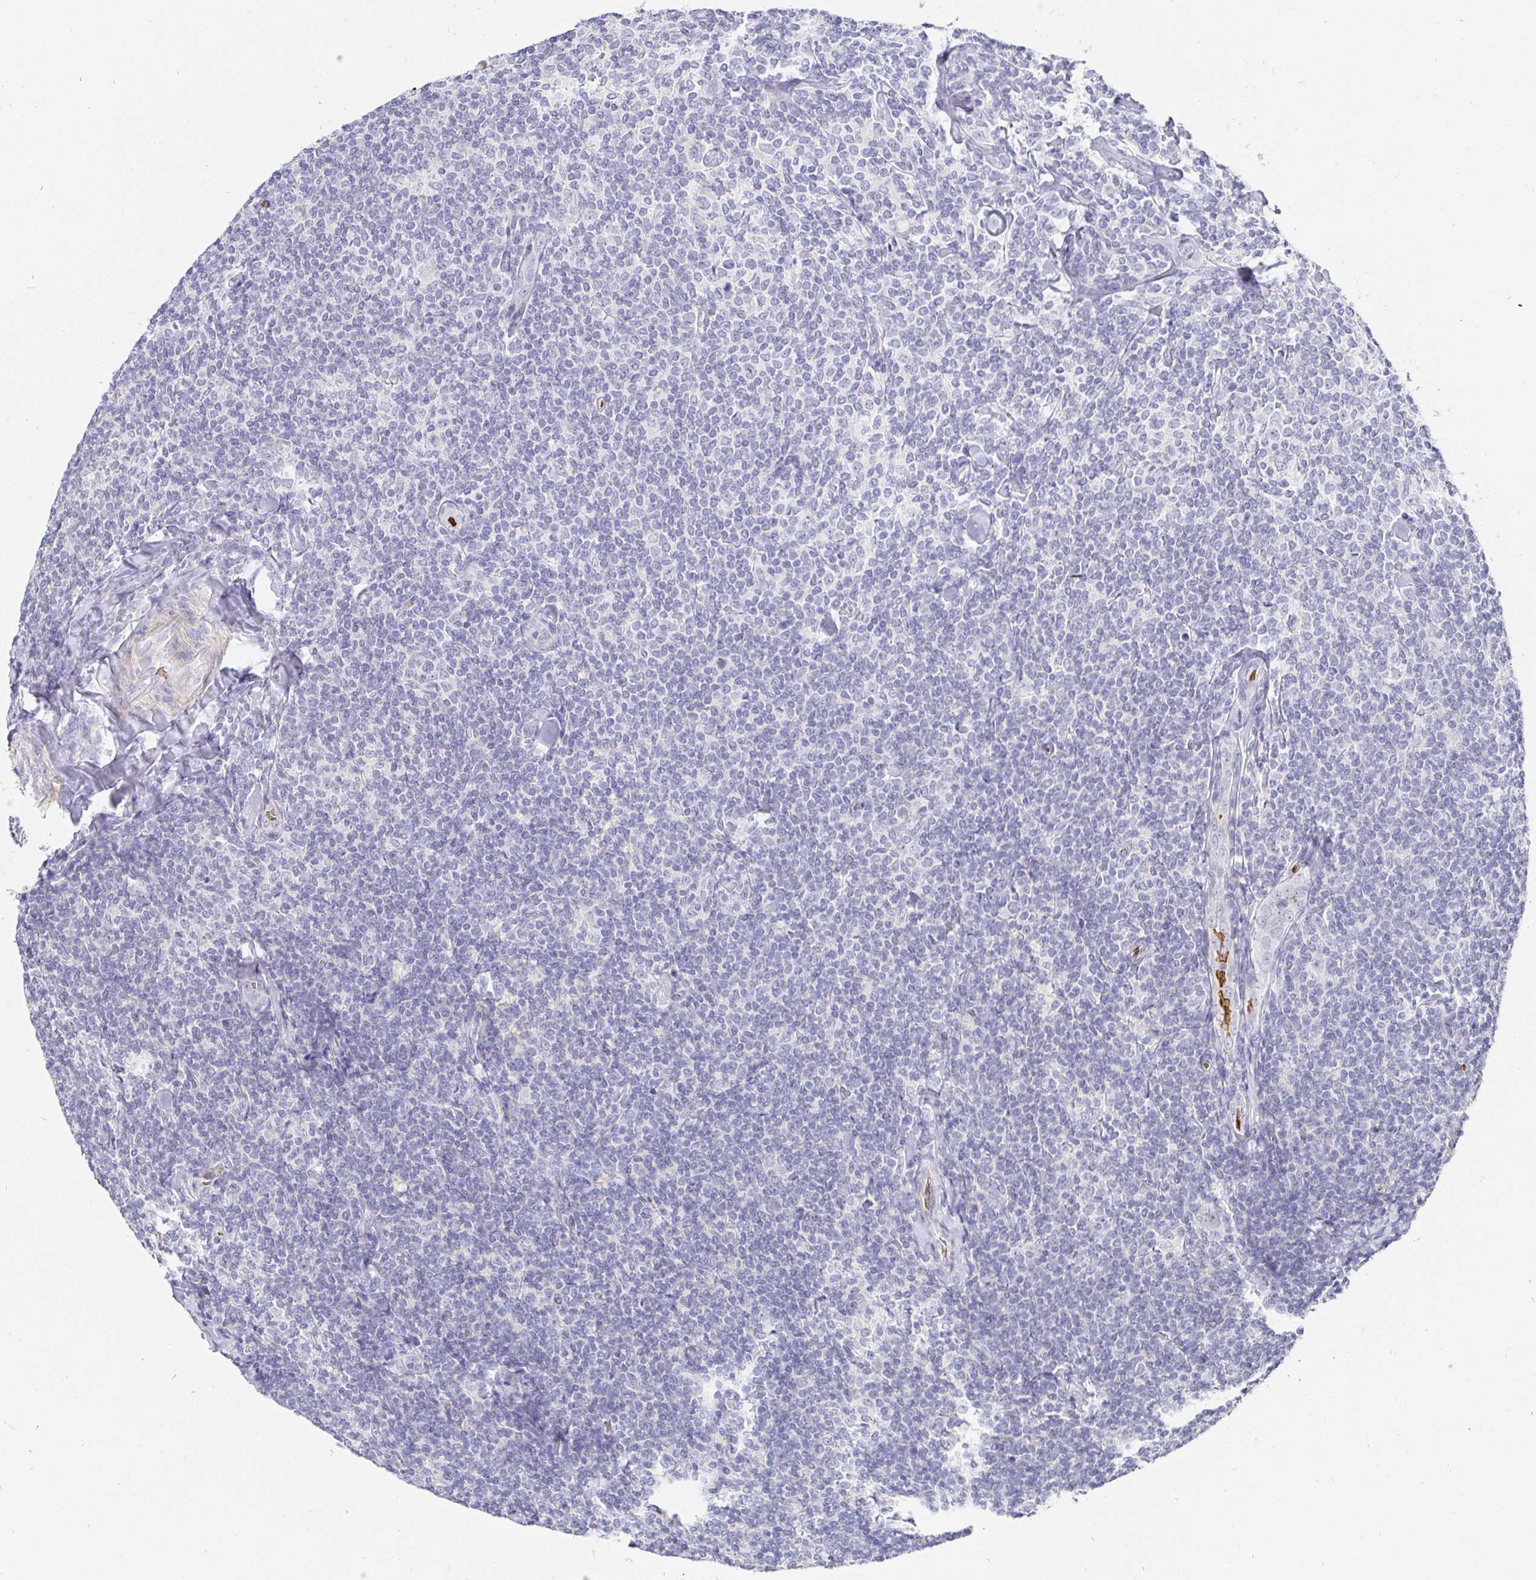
{"staining": {"intensity": "negative", "quantity": "none", "location": "none"}, "tissue": "lymphoma", "cell_type": "Tumor cells", "image_type": "cancer", "snomed": [{"axis": "morphology", "description": "Malignant lymphoma, non-Hodgkin's type, Low grade"}, {"axis": "topography", "description": "Lymph node"}], "caption": "Tumor cells show no significant staining in lymphoma.", "gene": "FGF21", "patient": {"sex": "female", "age": 56}}